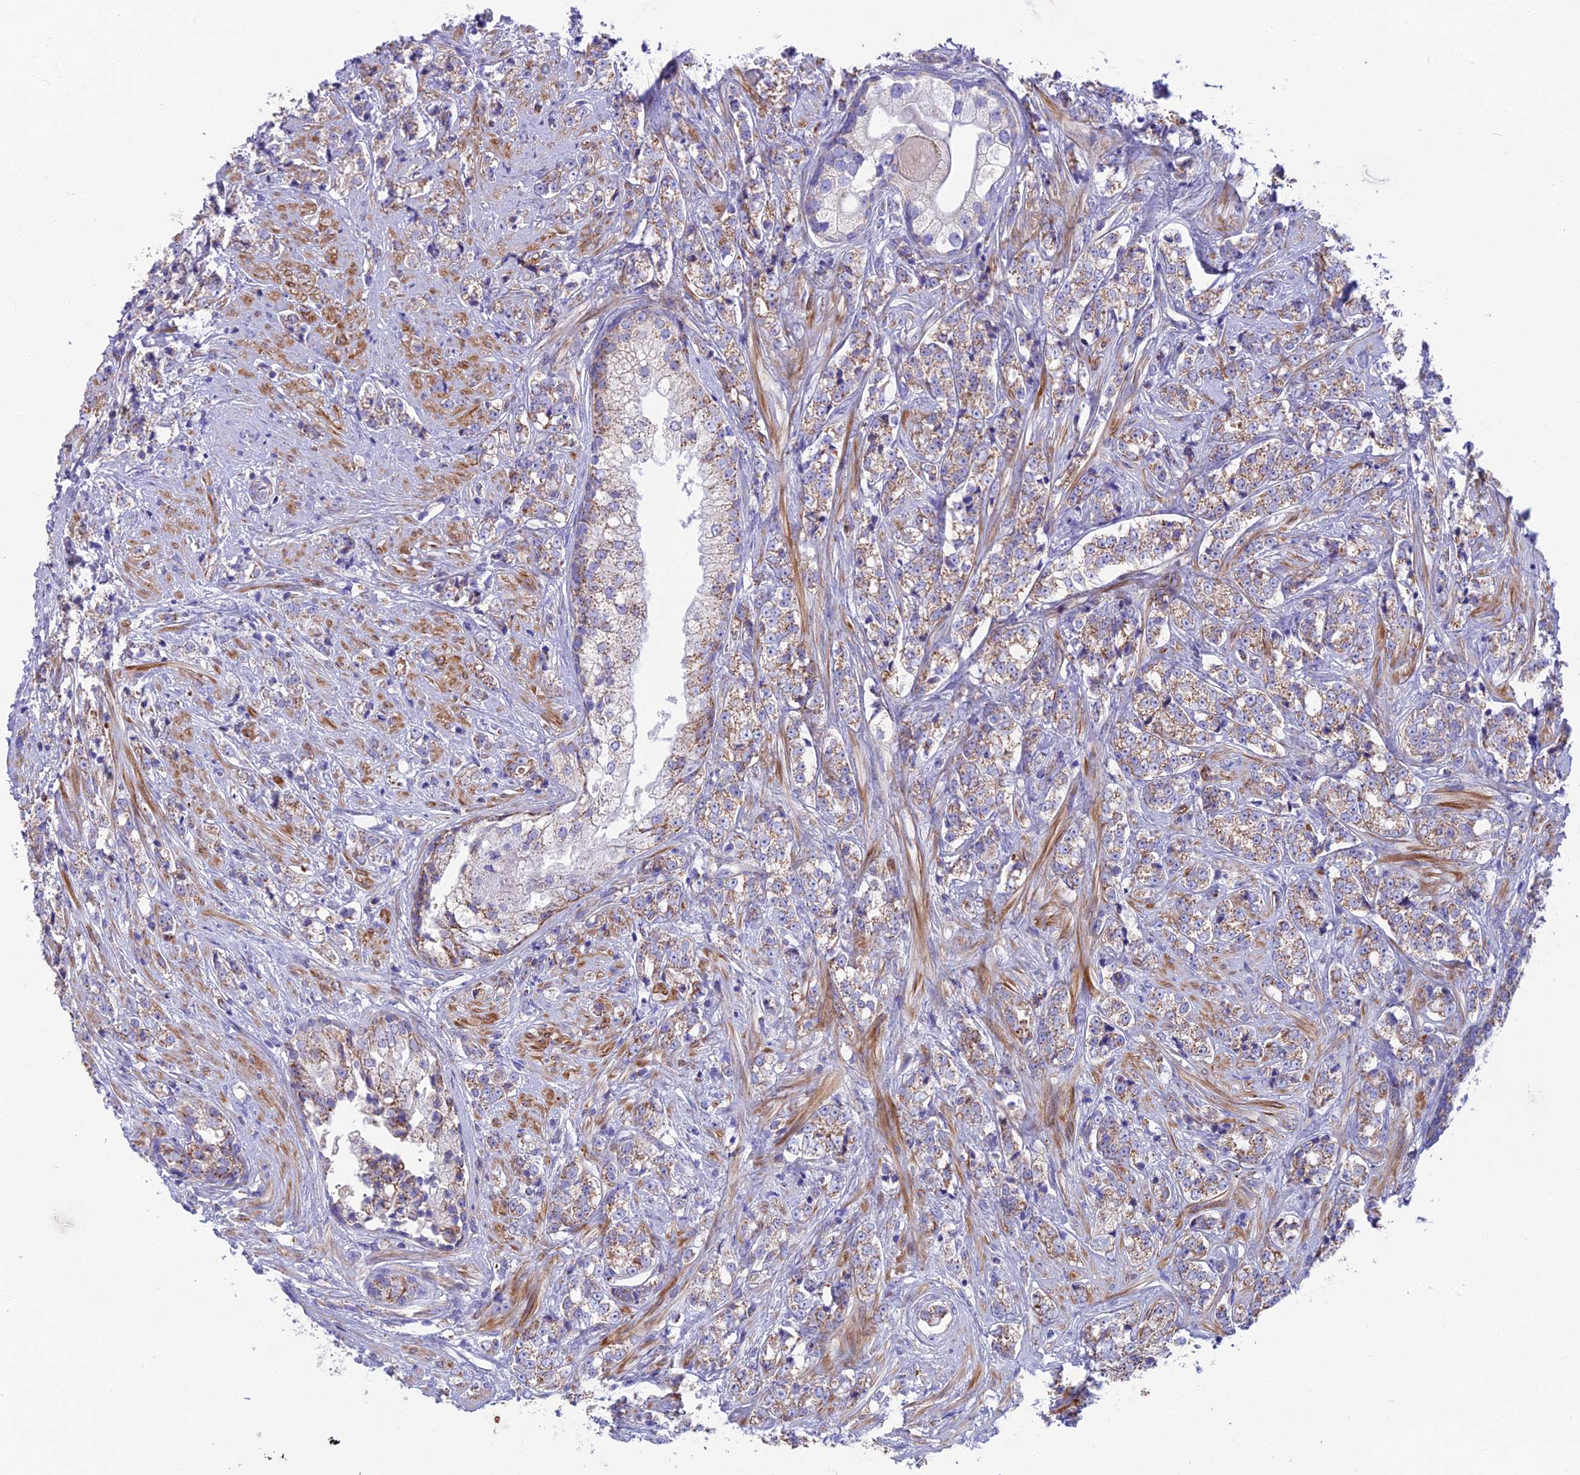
{"staining": {"intensity": "moderate", "quantity": "25%-75%", "location": "cytoplasmic/membranous"}, "tissue": "prostate cancer", "cell_type": "Tumor cells", "image_type": "cancer", "snomed": [{"axis": "morphology", "description": "Adenocarcinoma, High grade"}, {"axis": "topography", "description": "Prostate"}], "caption": "Protein expression analysis of human prostate high-grade adenocarcinoma reveals moderate cytoplasmic/membranous expression in approximately 25%-75% of tumor cells. The staining is performed using DAB brown chromogen to label protein expression. The nuclei are counter-stained blue using hematoxylin.", "gene": "CS", "patient": {"sex": "male", "age": 69}}